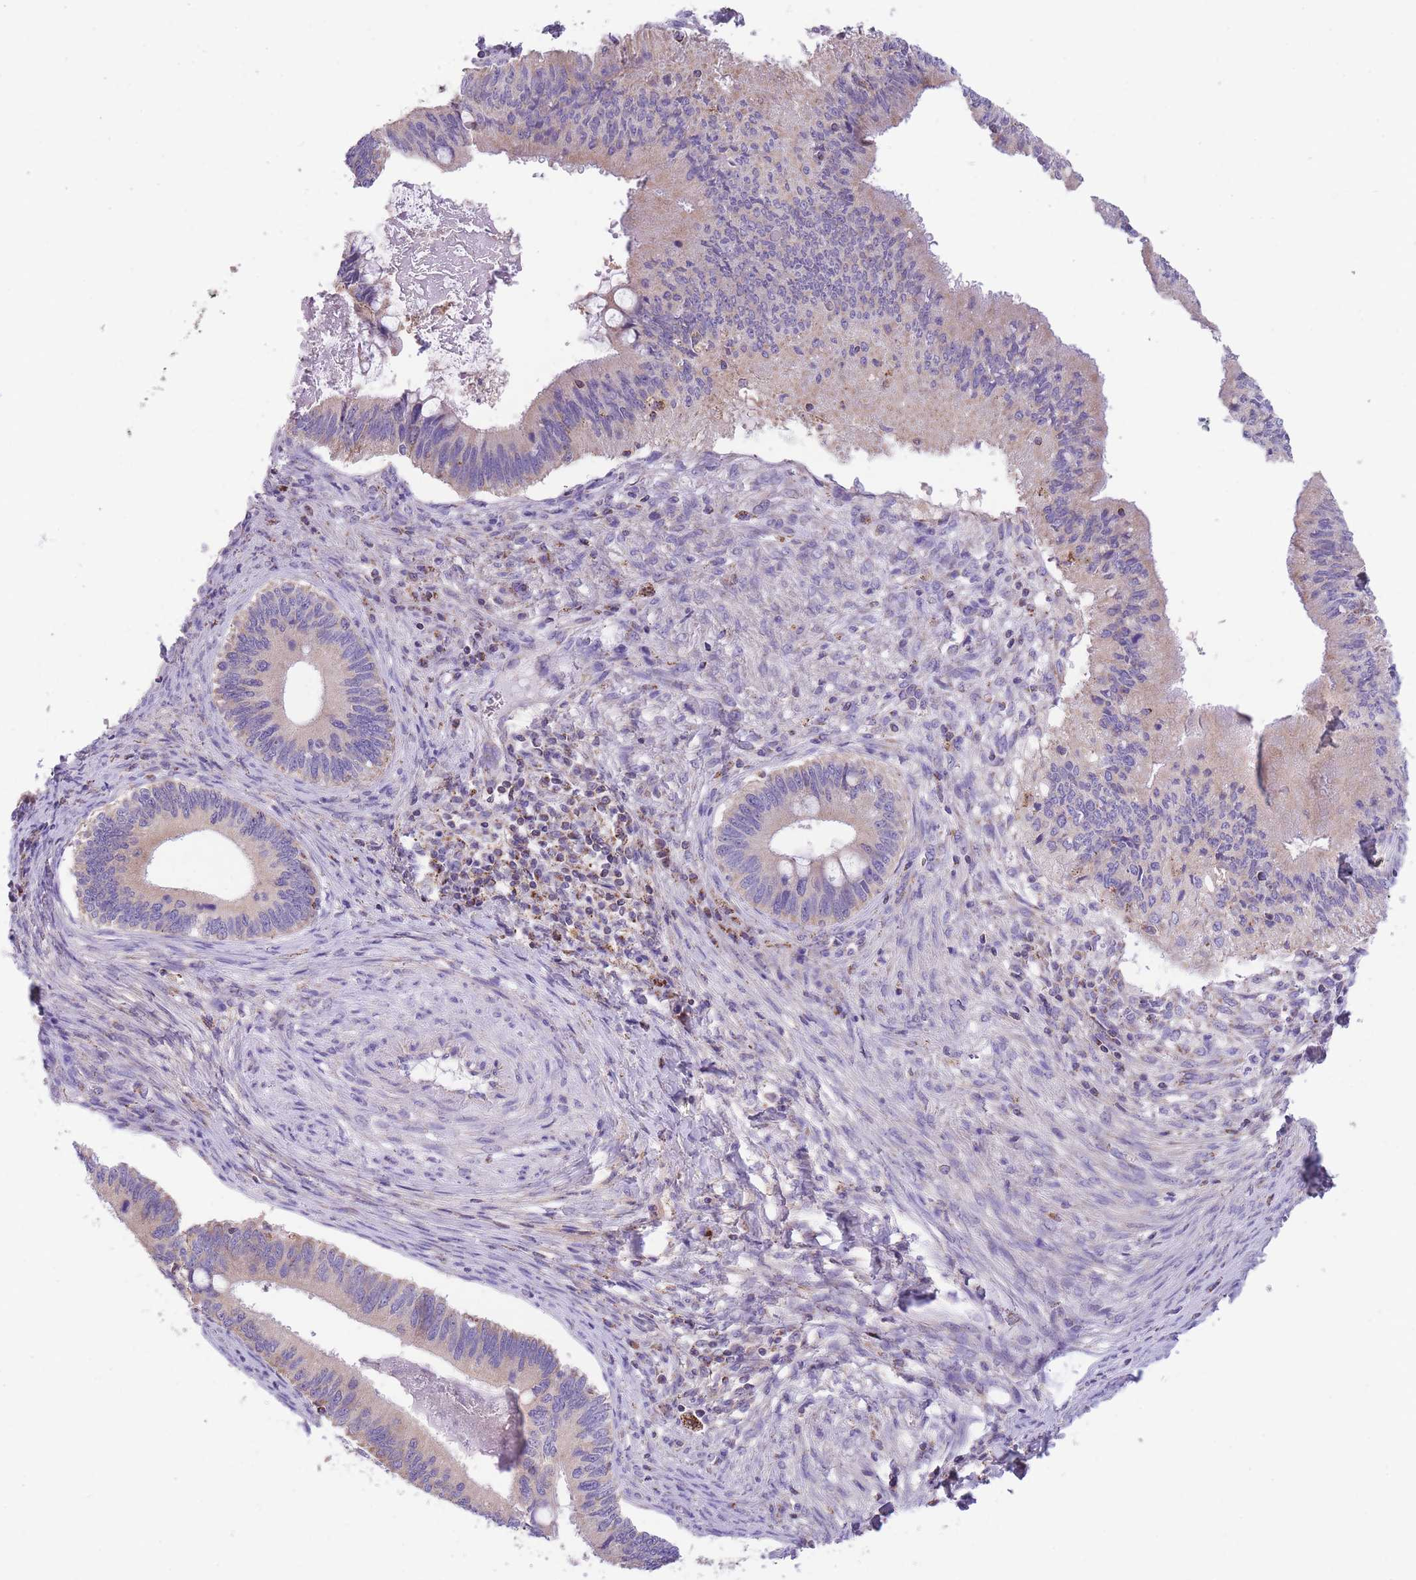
{"staining": {"intensity": "negative", "quantity": "none", "location": "none"}, "tissue": "cervical cancer", "cell_type": "Tumor cells", "image_type": "cancer", "snomed": [{"axis": "morphology", "description": "Adenocarcinoma, NOS"}, {"axis": "topography", "description": "Cervix"}], "caption": "Tumor cells show no significant expression in cervical cancer (adenocarcinoma).", "gene": "ST3GAL3", "patient": {"sex": "female", "age": 42}}